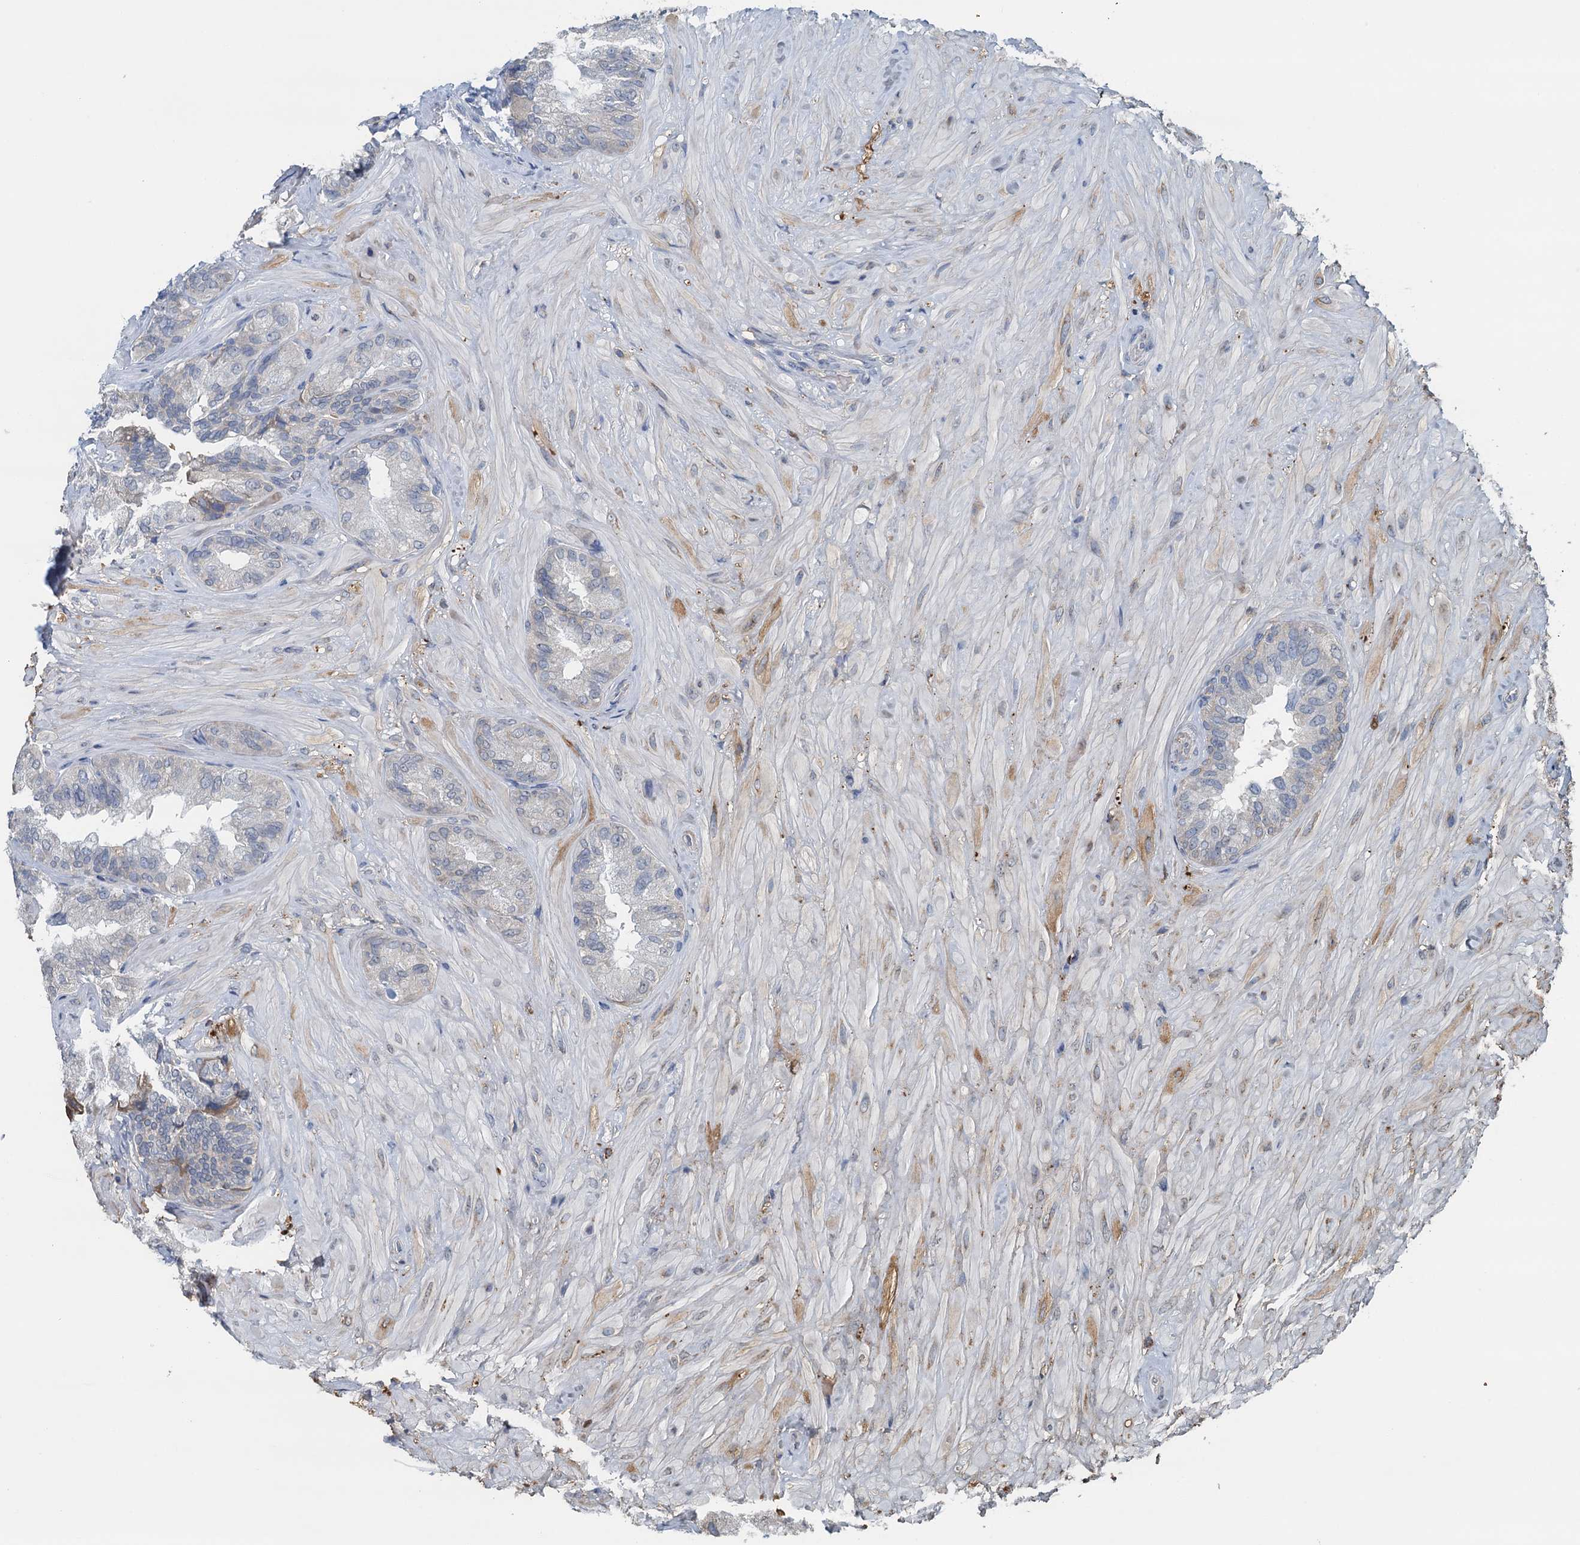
{"staining": {"intensity": "negative", "quantity": "none", "location": "none"}, "tissue": "seminal vesicle", "cell_type": "Glandular cells", "image_type": "normal", "snomed": [{"axis": "morphology", "description": "Normal tissue, NOS"}, {"axis": "topography", "description": "Prostate and seminal vesicle, NOS"}, {"axis": "topography", "description": "Prostate"}, {"axis": "topography", "description": "Seminal veicle"}], "caption": "This is a photomicrograph of immunohistochemistry staining of benign seminal vesicle, which shows no staining in glandular cells.", "gene": "LSM14B", "patient": {"sex": "male", "age": 67}}